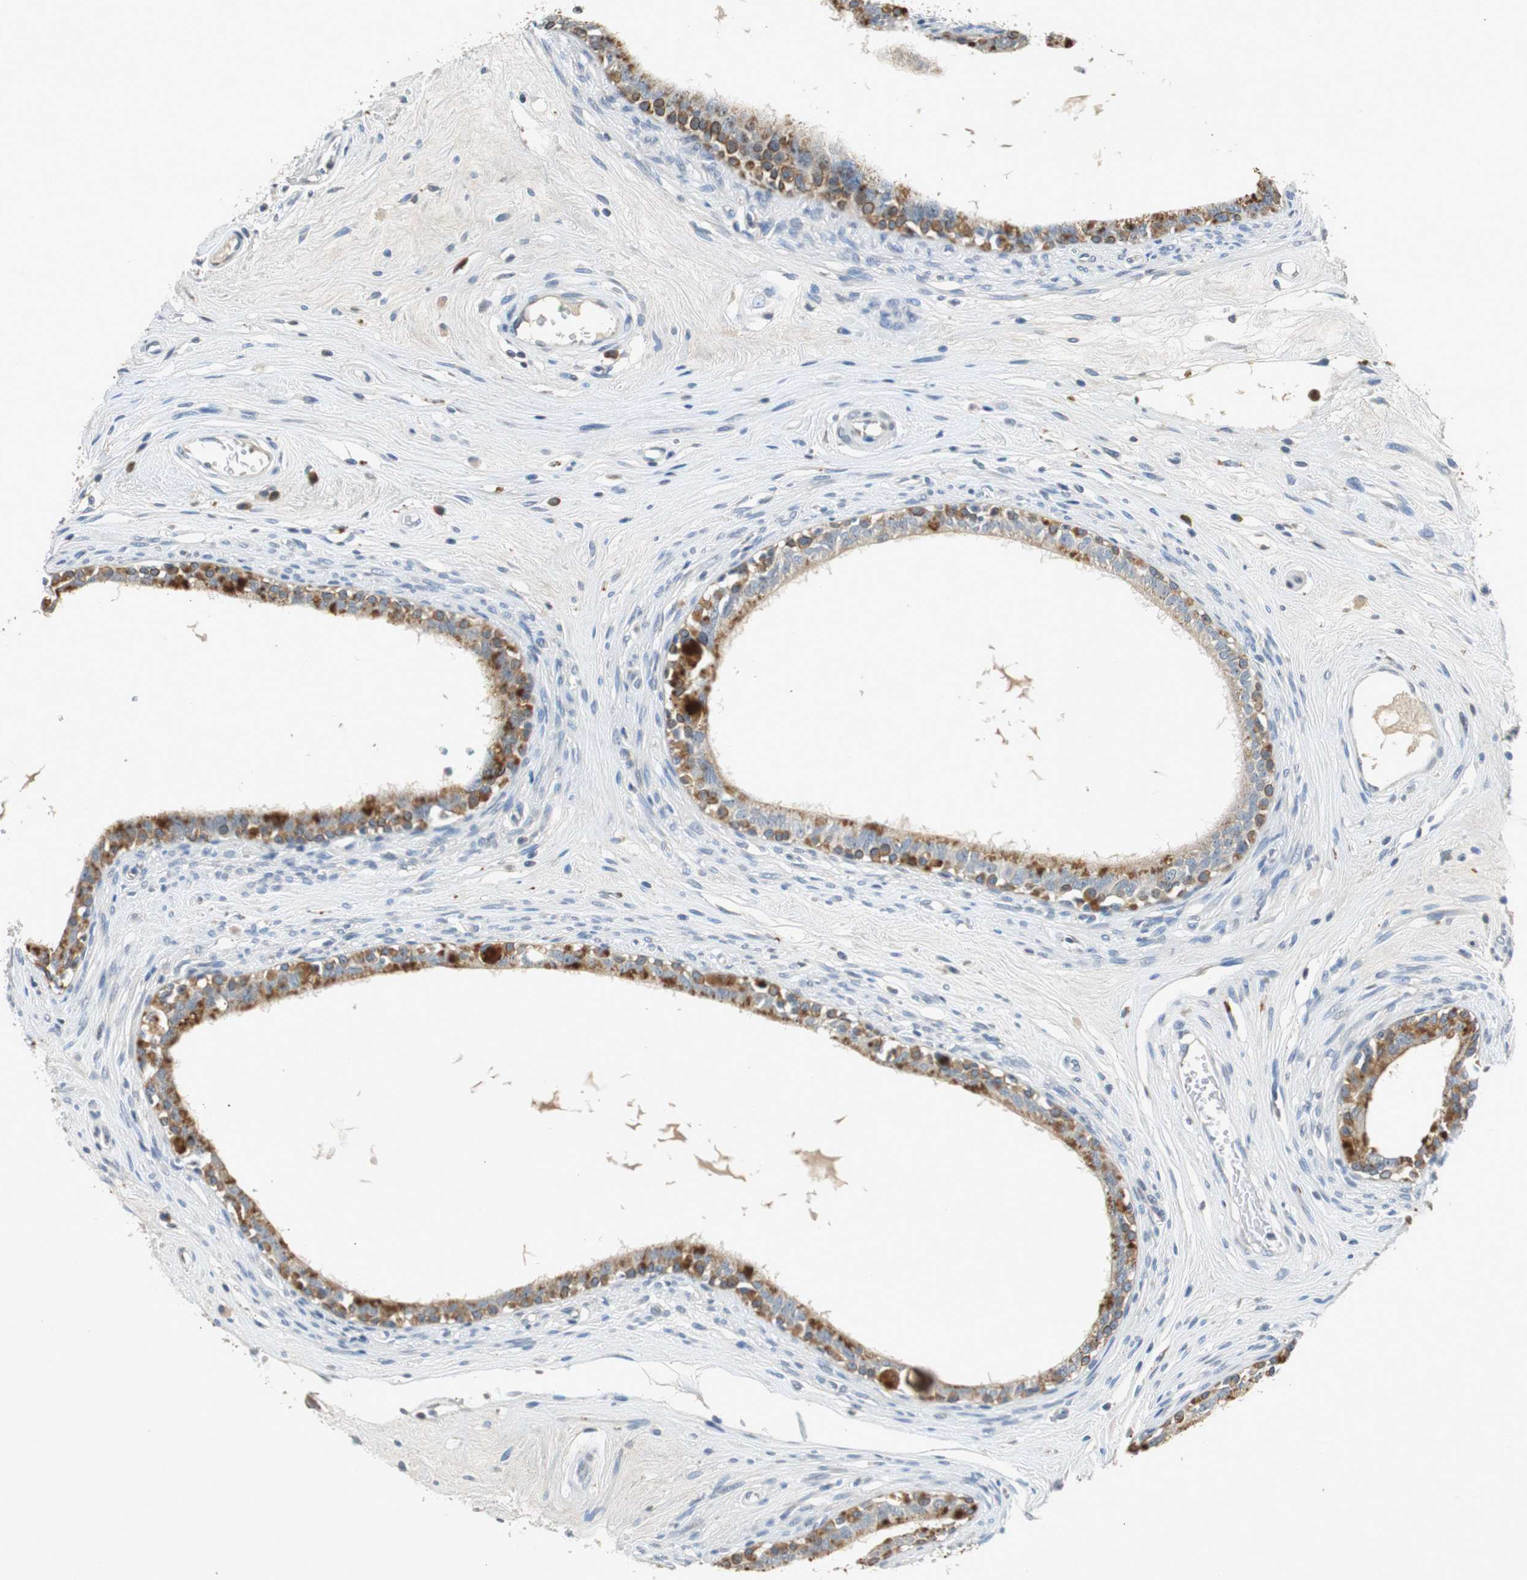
{"staining": {"intensity": "strong", "quantity": "<25%", "location": "cytoplasmic/membranous"}, "tissue": "epididymis", "cell_type": "Glandular cells", "image_type": "normal", "snomed": [{"axis": "morphology", "description": "Normal tissue, NOS"}, {"axis": "morphology", "description": "Inflammation, NOS"}, {"axis": "topography", "description": "Epididymis"}], "caption": "Immunohistochemical staining of benign epididymis reveals strong cytoplasmic/membranous protein expression in about <25% of glandular cells.", "gene": "GLCCI1", "patient": {"sex": "male", "age": 84}}